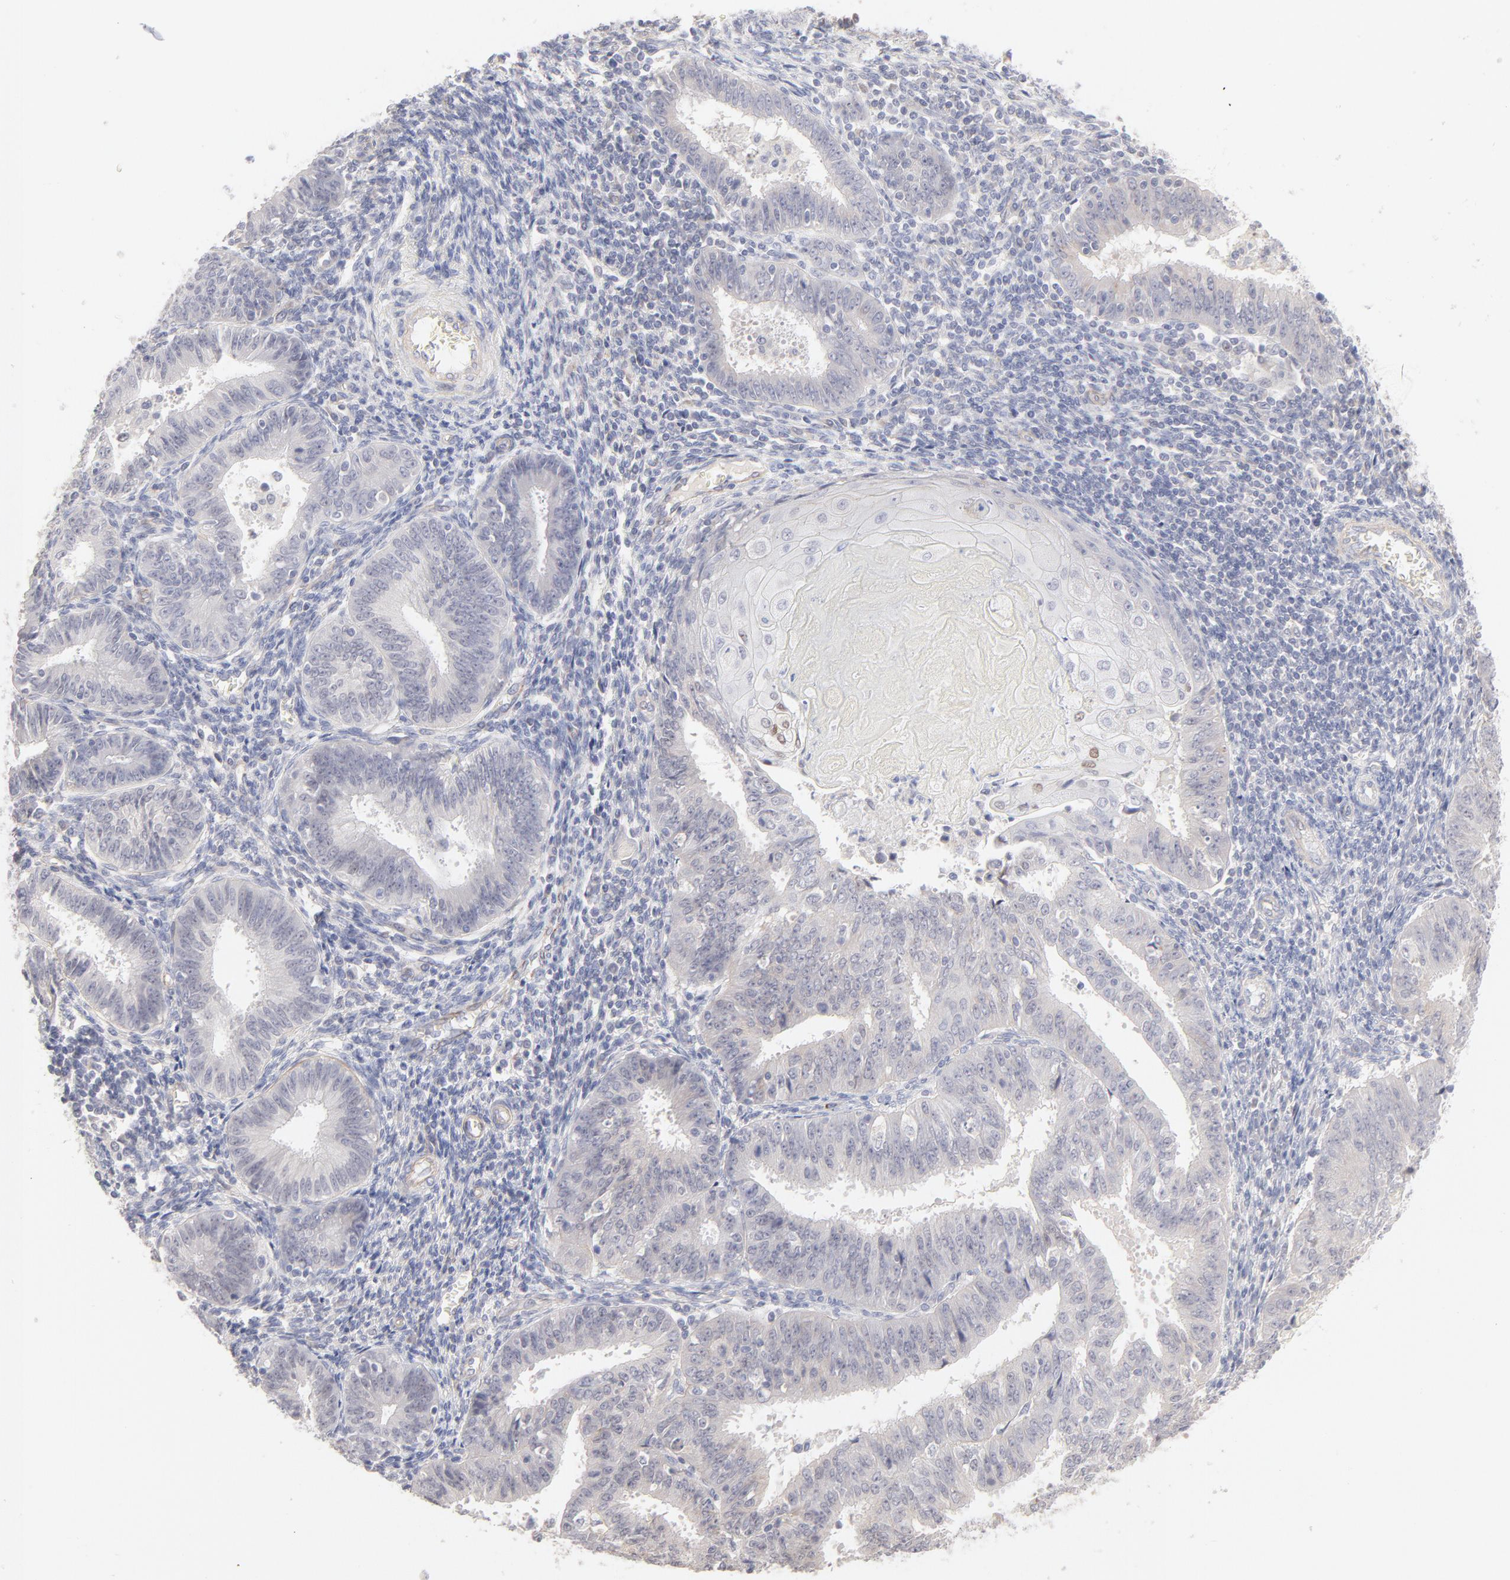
{"staining": {"intensity": "negative", "quantity": "none", "location": "none"}, "tissue": "endometrial cancer", "cell_type": "Tumor cells", "image_type": "cancer", "snomed": [{"axis": "morphology", "description": "Adenocarcinoma, NOS"}, {"axis": "topography", "description": "Endometrium"}], "caption": "Immunohistochemistry (IHC) of human endometrial adenocarcinoma shows no staining in tumor cells.", "gene": "ELF3", "patient": {"sex": "female", "age": 42}}